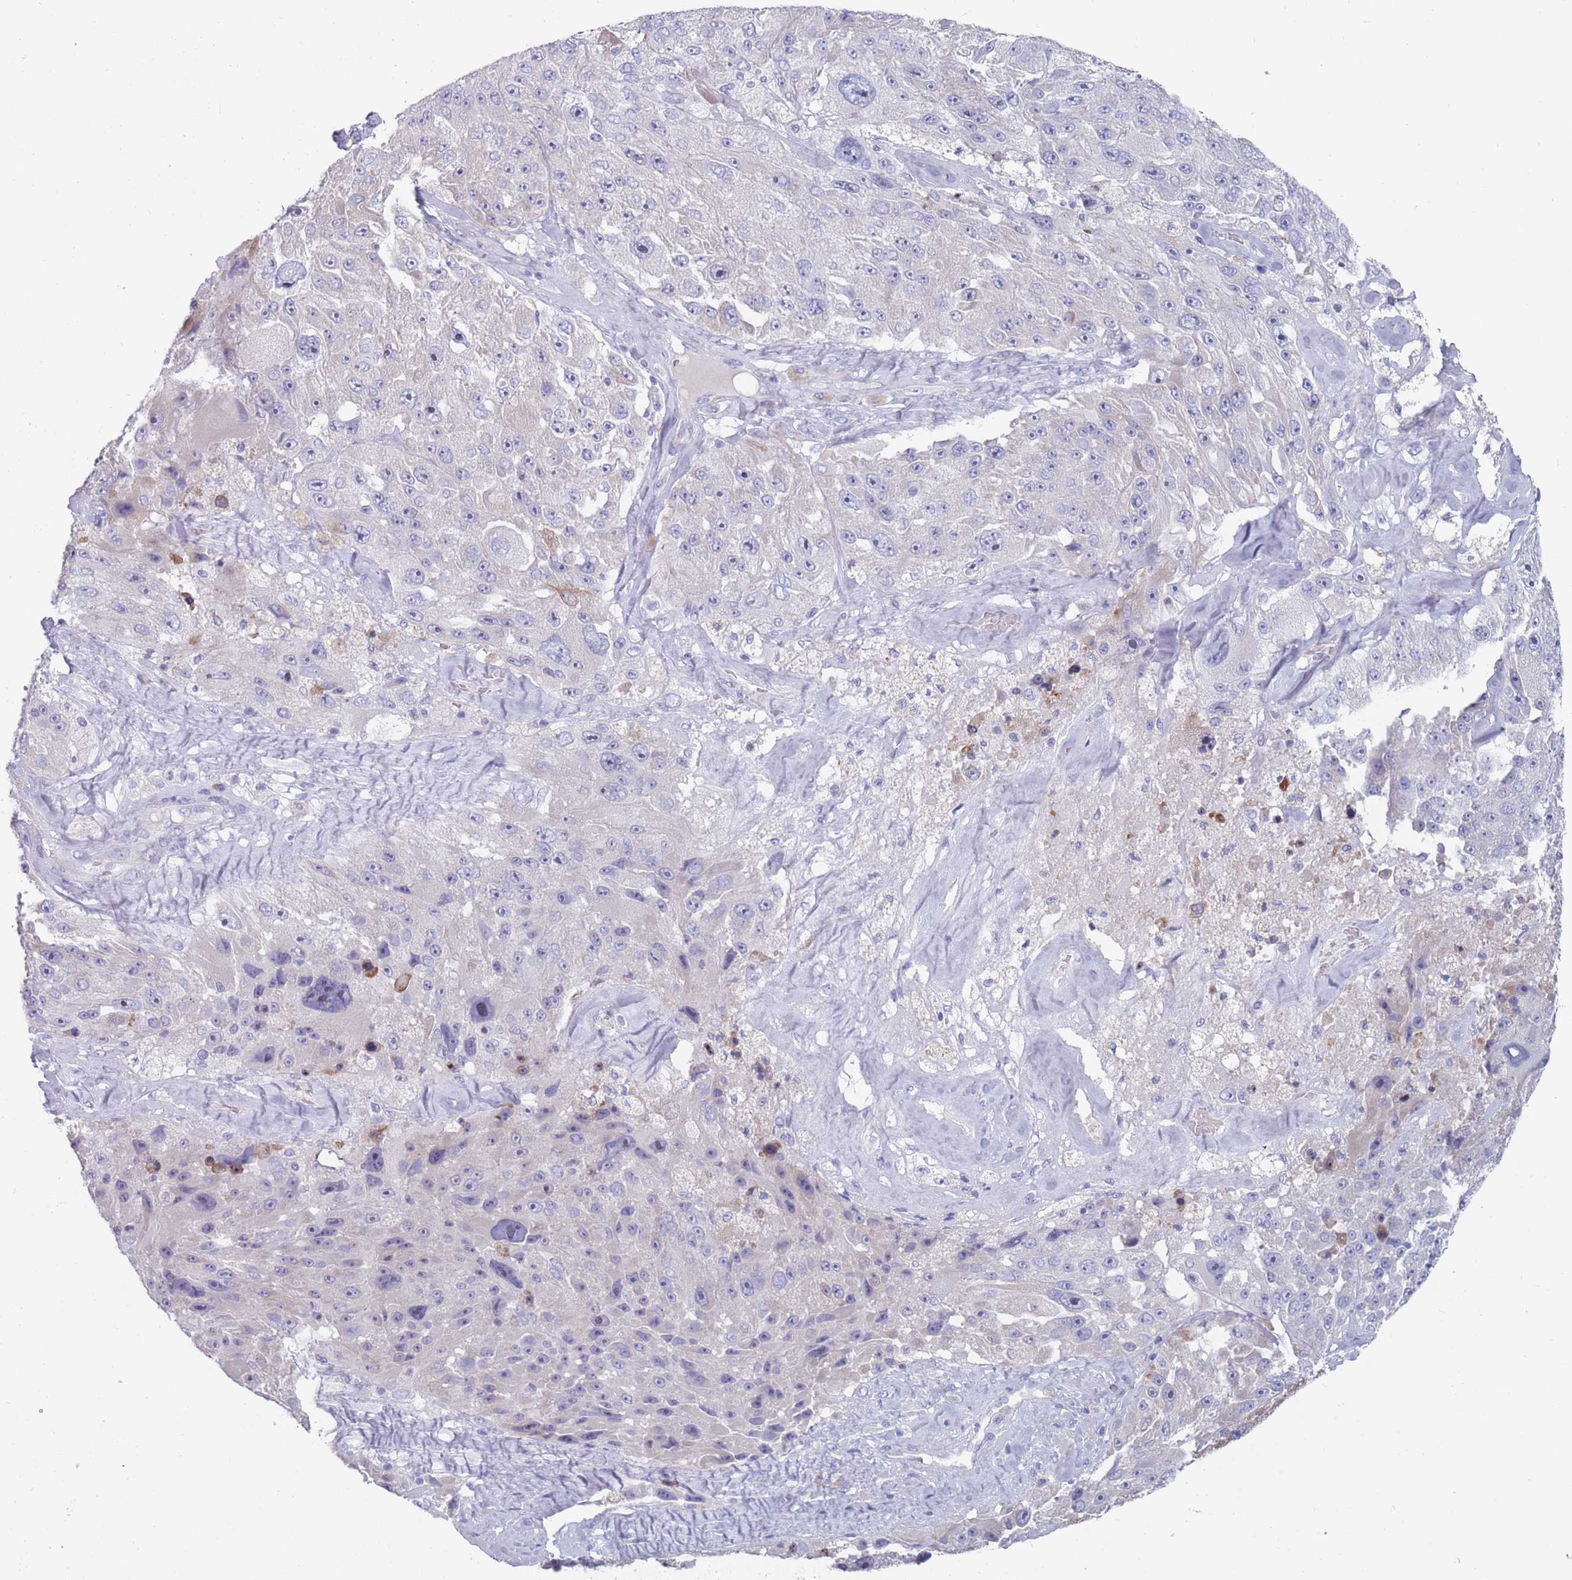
{"staining": {"intensity": "moderate", "quantity": "<25%", "location": "nuclear"}, "tissue": "melanoma", "cell_type": "Tumor cells", "image_type": "cancer", "snomed": [{"axis": "morphology", "description": "Malignant melanoma, Metastatic site"}, {"axis": "topography", "description": "Lymph node"}], "caption": "An immunohistochemistry (IHC) micrograph of tumor tissue is shown. Protein staining in brown shows moderate nuclear positivity in melanoma within tumor cells.", "gene": "ST8SIA5", "patient": {"sex": "male", "age": 62}}